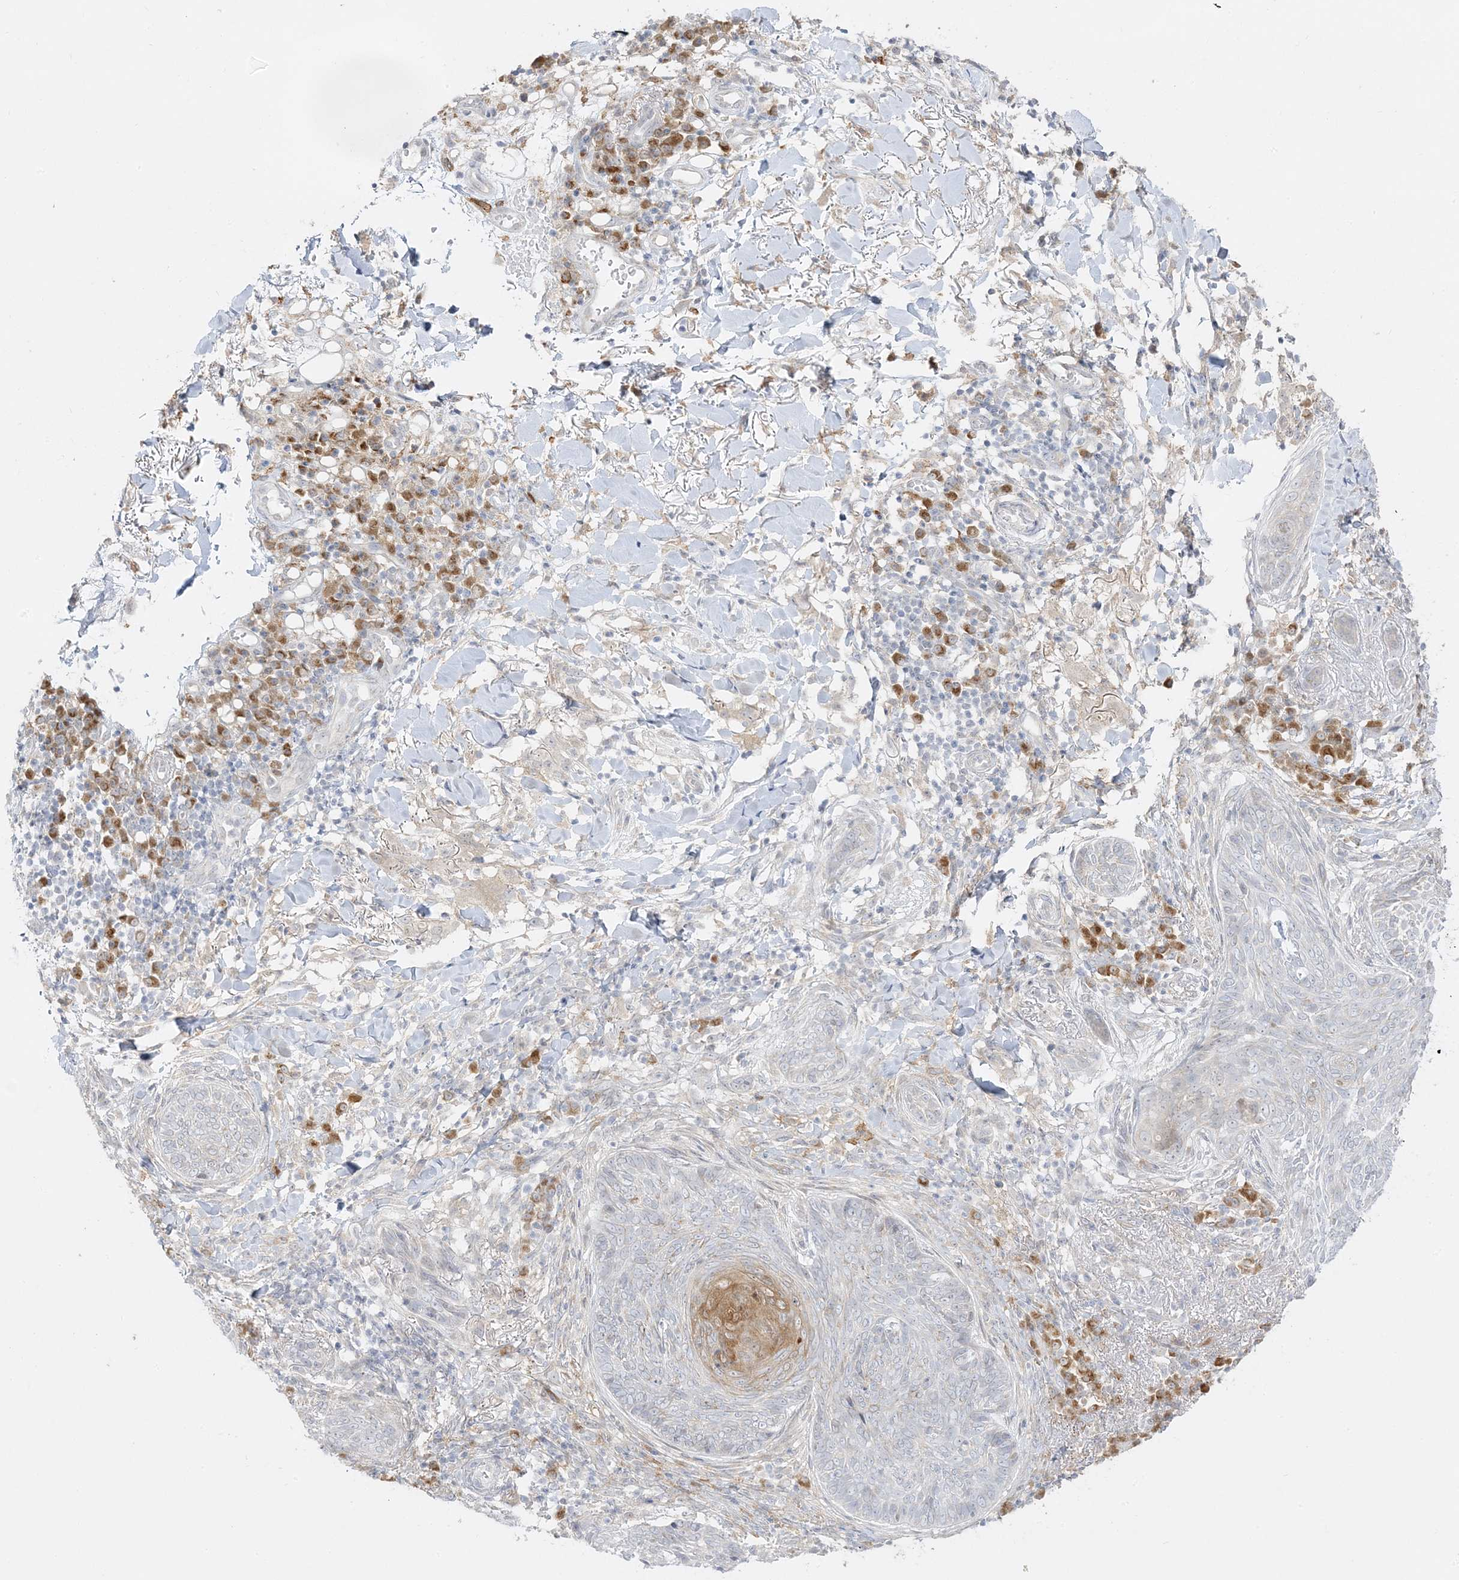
{"staining": {"intensity": "negative", "quantity": "none", "location": "none"}, "tissue": "skin cancer", "cell_type": "Tumor cells", "image_type": "cancer", "snomed": [{"axis": "morphology", "description": "Basal cell carcinoma"}, {"axis": "topography", "description": "Skin"}], "caption": "DAB immunohistochemical staining of human skin basal cell carcinoma reveals no significant expression in tumor cells.", "gene": "C2CD2", "patient": {"sex": "male", "age": 85}}